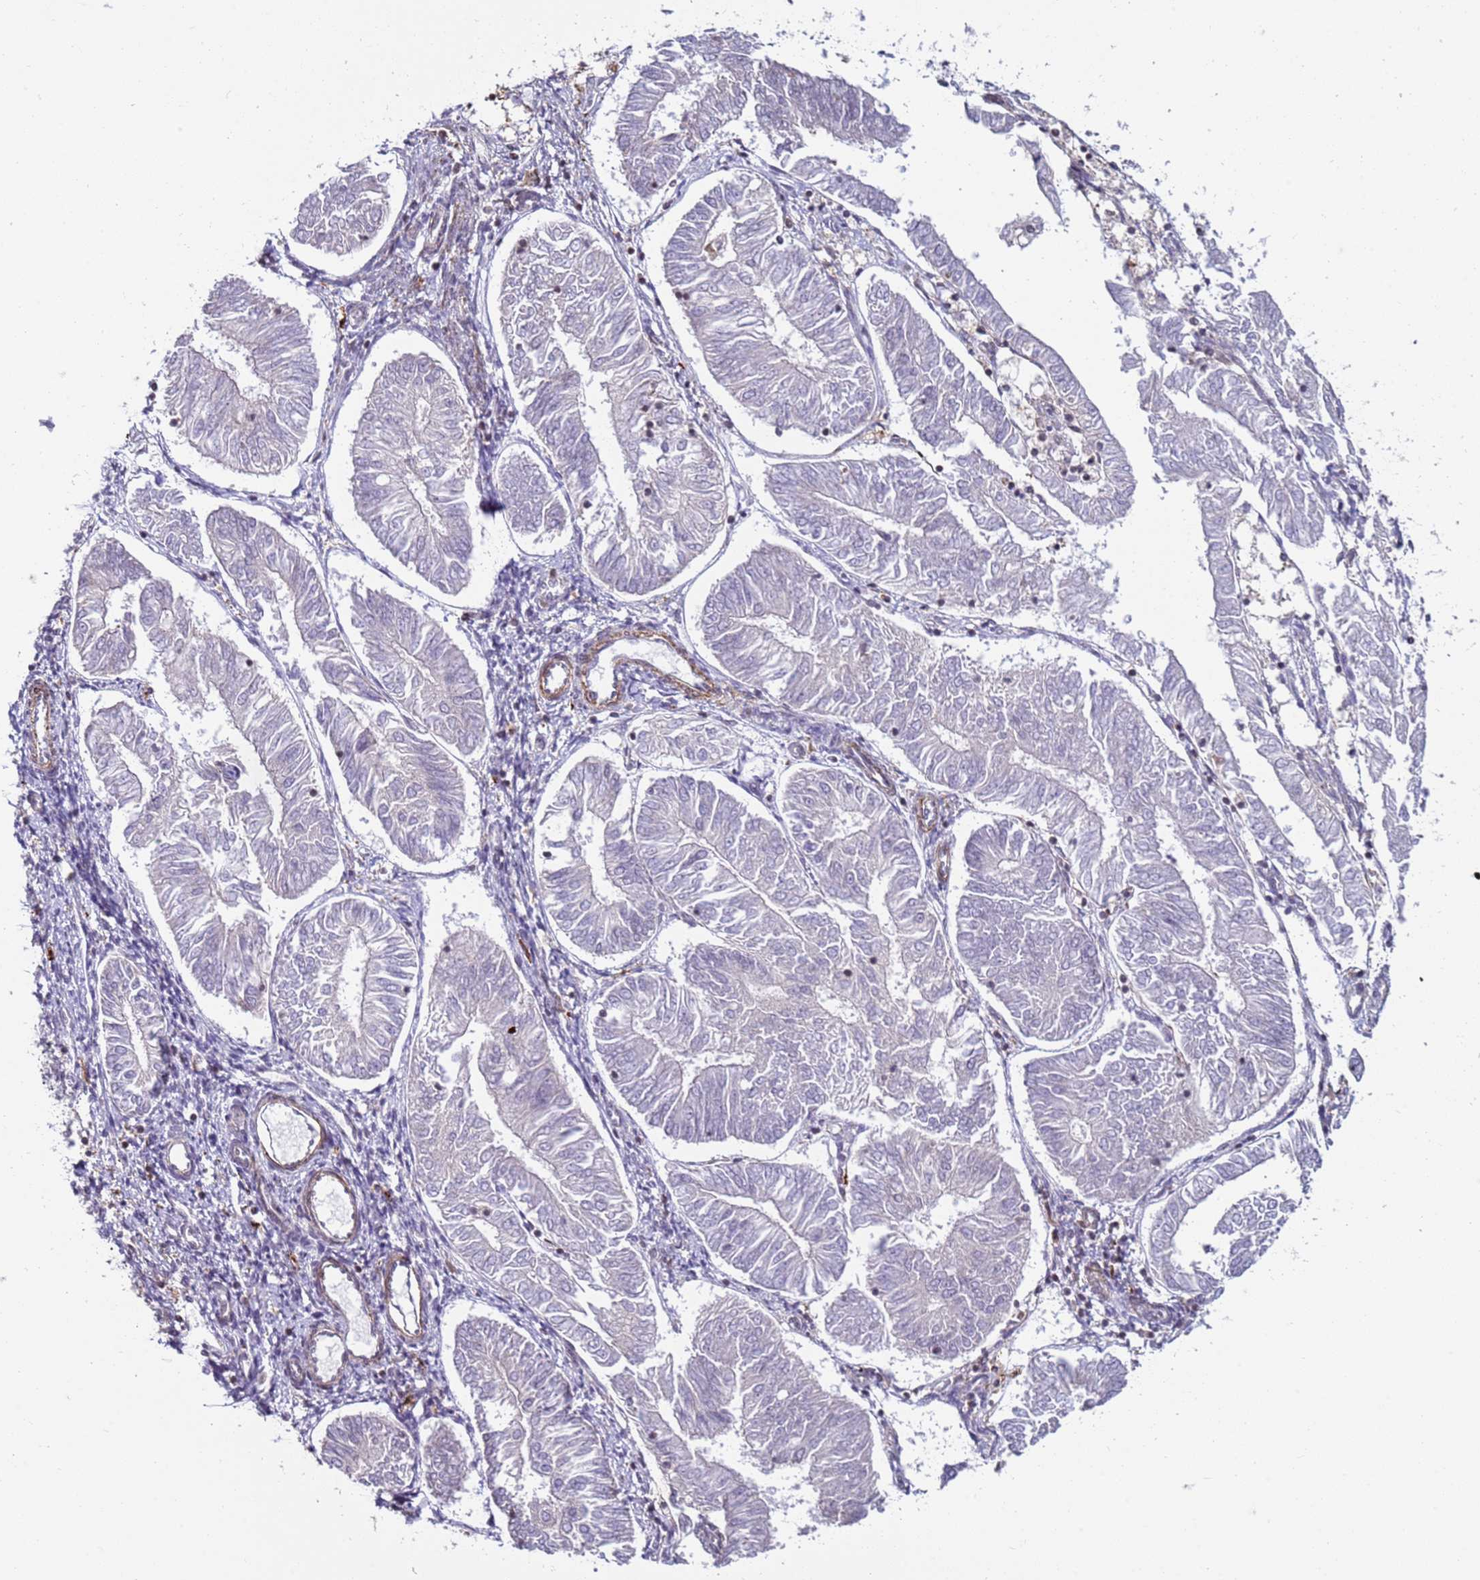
{"staining": {"intensity": "negative", "quantity": "none", "location": "none"}, "tissue": "endometrial cancer", "cell_type": "Tumor cells", "image_type": "cancer", "snomed": [{"axis": "morphology", "description": "Adenocarcinoma, NOS"}, {"axis": "topography", "description": "Endometrium"}], "caption": "Immunohistochemistry of endometrial adenocarcinoma demonstrates no expression in tumor cells.", "gene": "SNAPC4", "patient": {"sex": "female", "age": 58}}